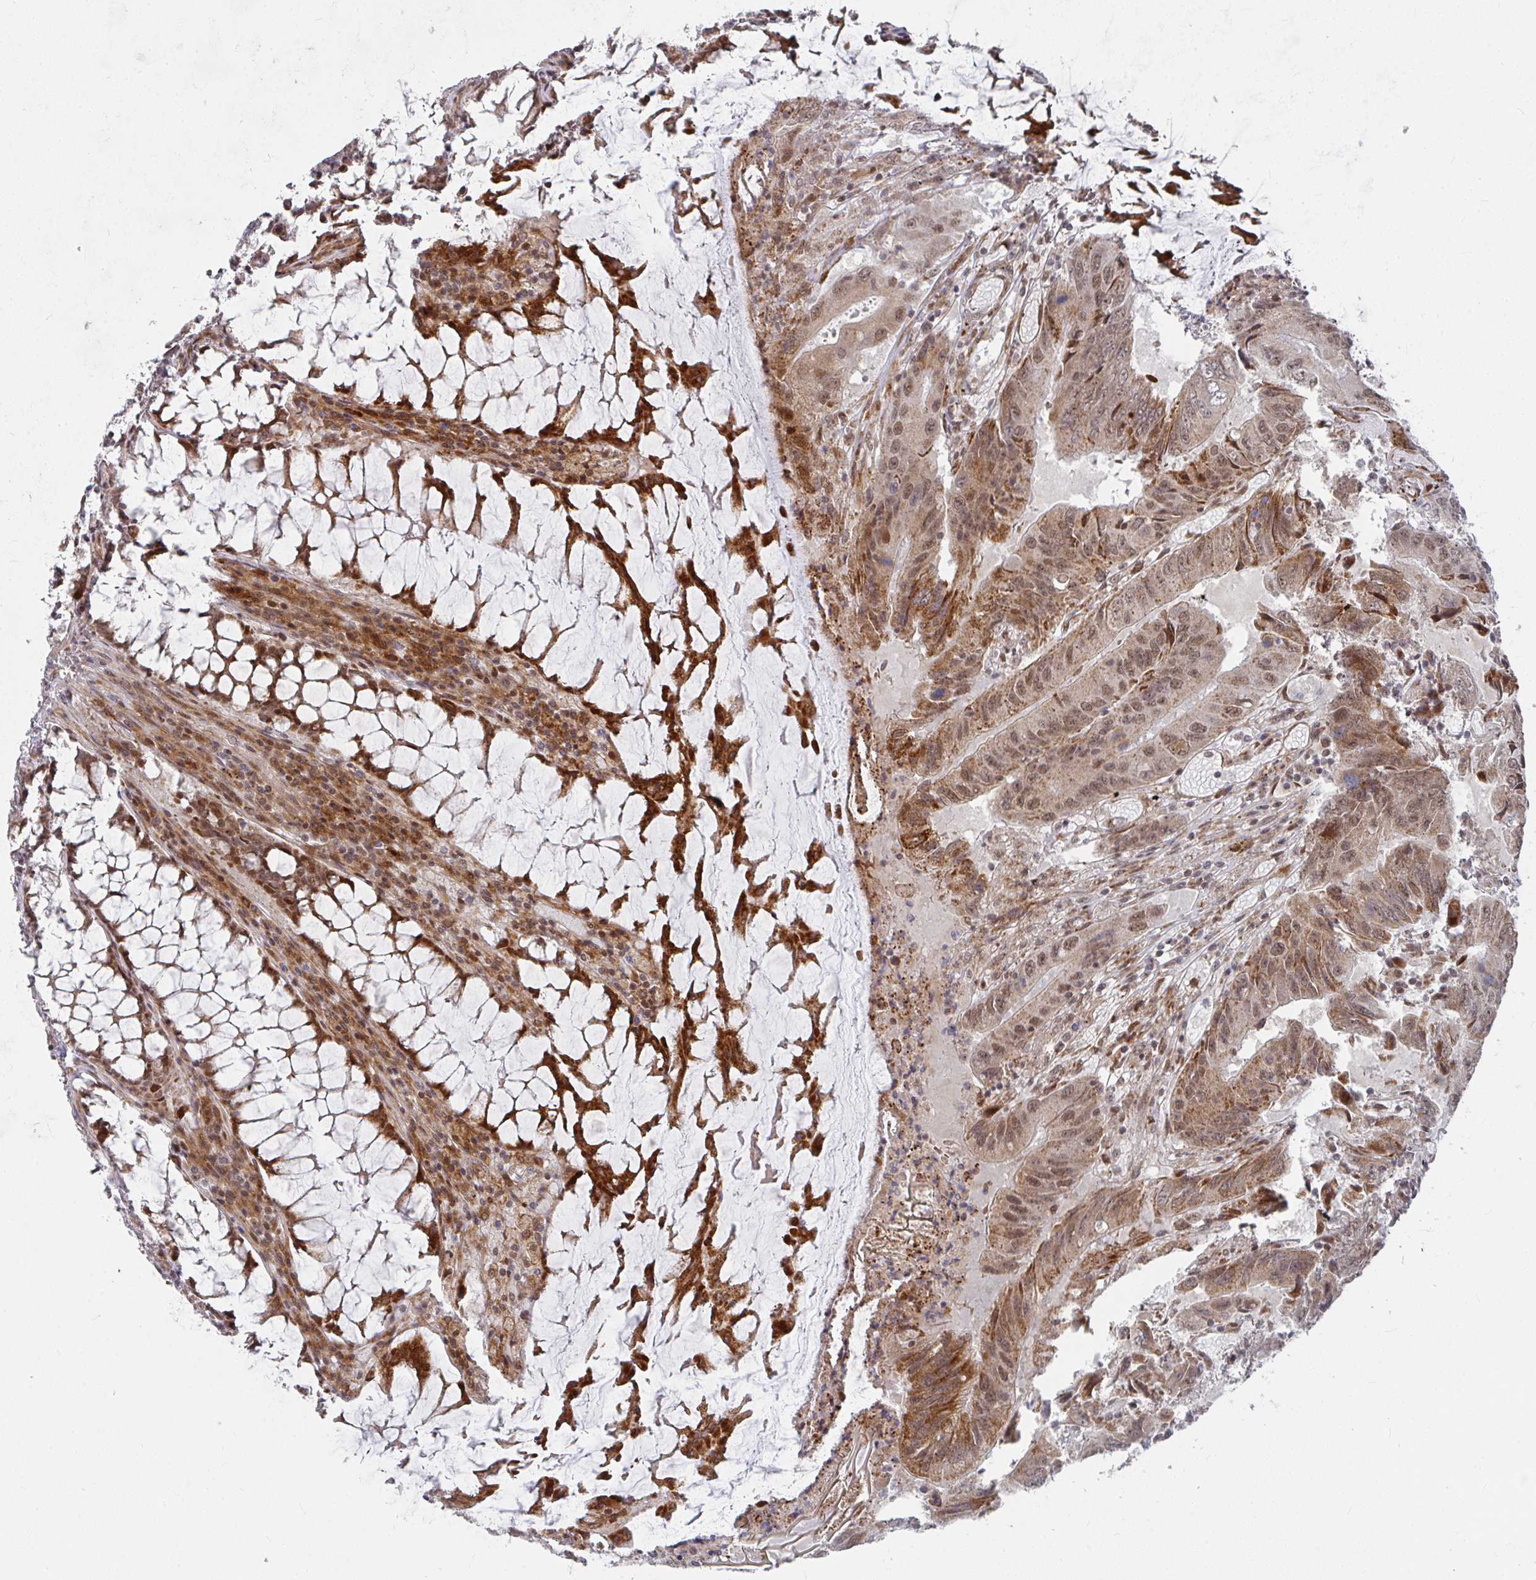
{"staining": {"intensity": "moderate", "quantity": ">75%", "location": "cytoplasmic/membranous,nuclear"}, "tissue": "colorectal cancer", "cell_type": "Tumor cells", "image_type": "cancer", "snomed": [{"axis": "morphology", "description": "Adenocarcinoma, NOS"}, {"axis": "topography", "description": "Colon"}], "caption": "Immunohistochemical staining of colorectal cancer exhibits moderate cytoplasmic/membranous and nuclear protein positivity in about >75% of tumor cells. The protein is stained brown, and the nuclei are stained in blue (DAB IHC with brightfield microscopy, high magnification).", "gene": "RBBP5", "patient": {"sex": "male", "age": 53}}